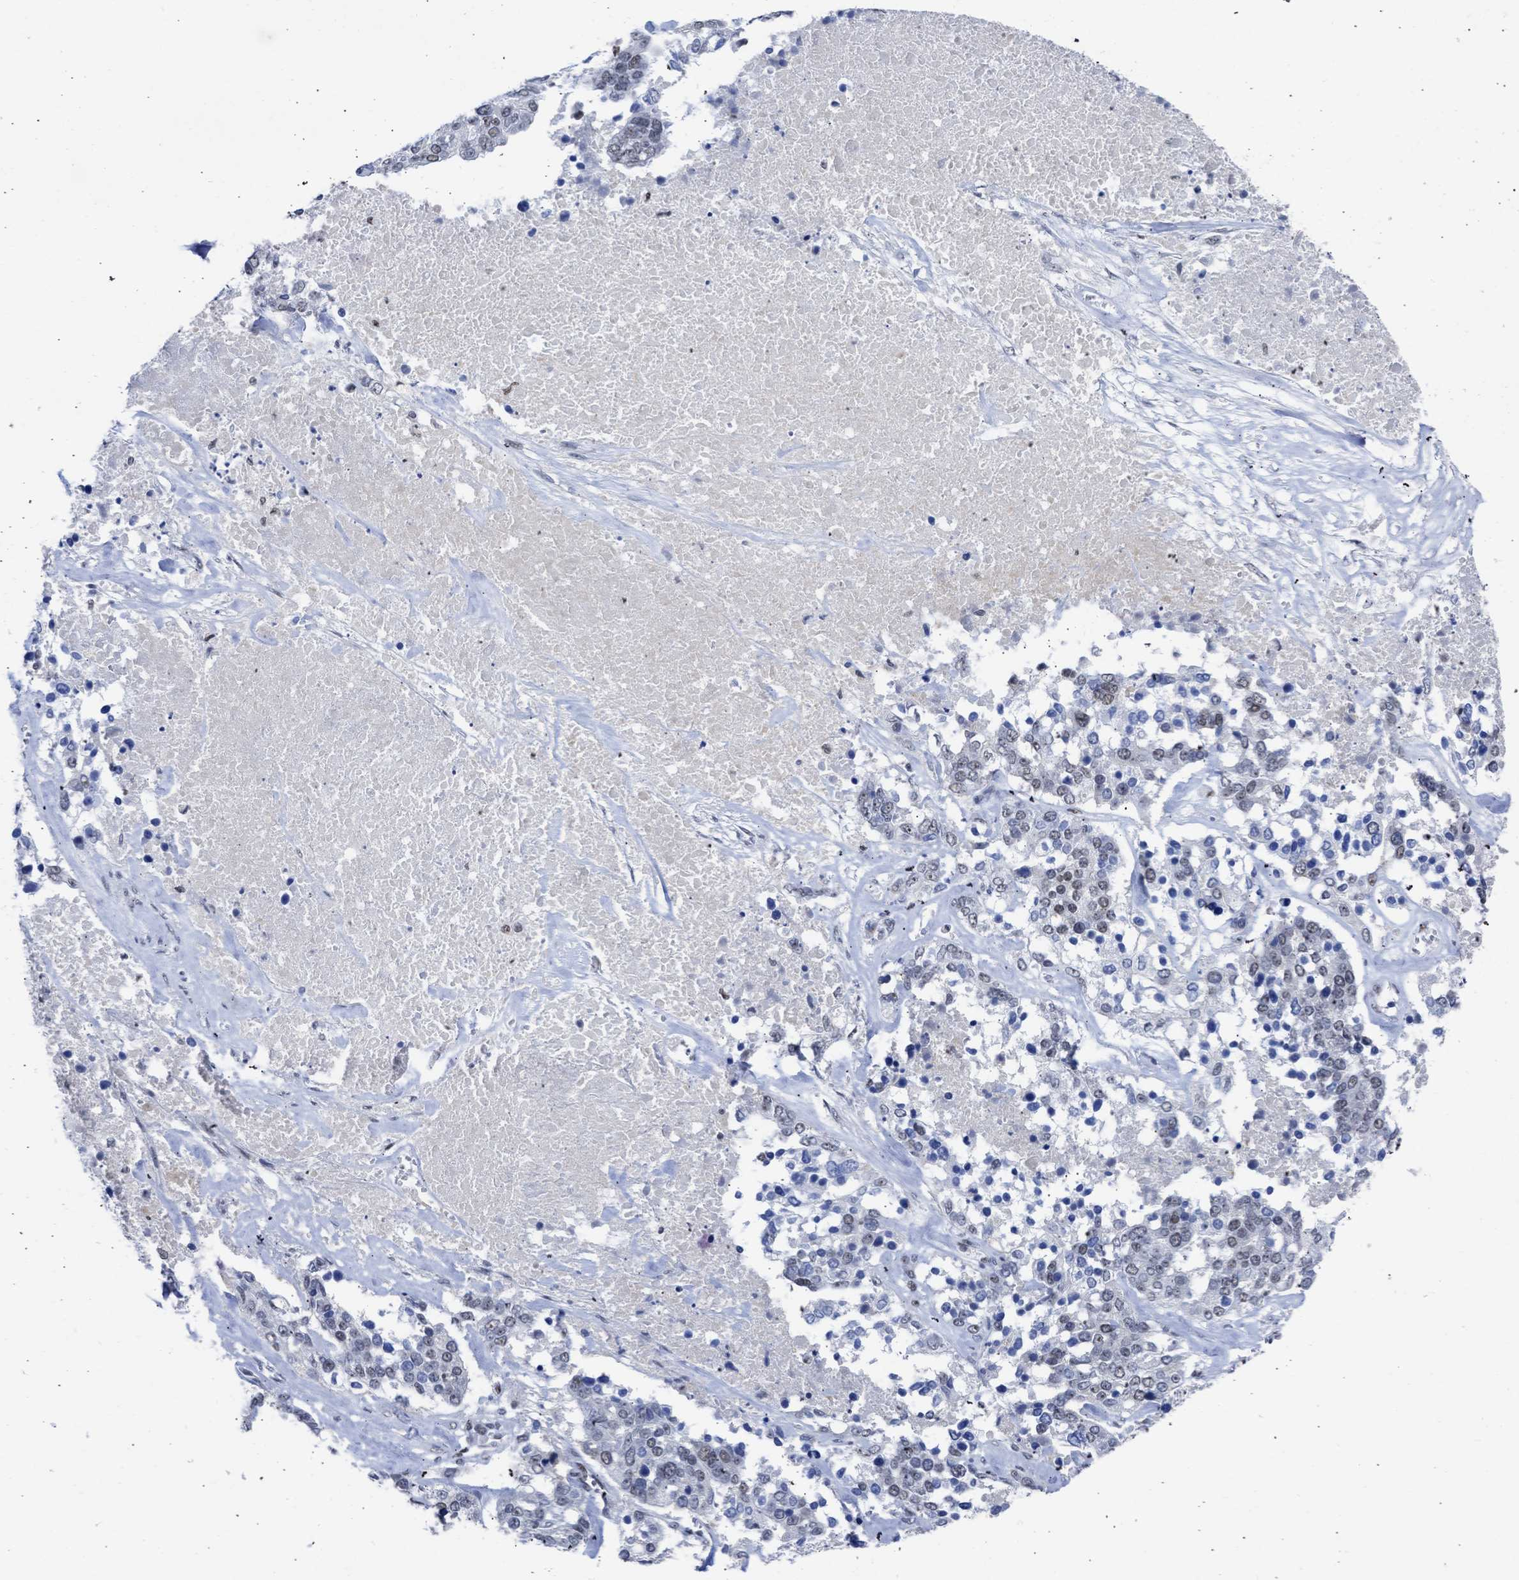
{"staining": {"intensity": "weak", "quantity": ">75%", "location": "nuclear"}, "tissue": "ovarian cancer", "cell_type": "Tumor cells", "image_type": "cancer", "snomed": [{"axis": "morphology", "description": "Cystadenocarcinoma, serous, NOS"}, {"axis": "topography", "description": "Ovary"}], "caption": "Immunohistochemical staining of ovarian cancer reveals low levels of weak nuclear positivity in approximately >75% of tumor cells.", "gene": "DDX41", "patient": {"sex": "female", "age": 44}}